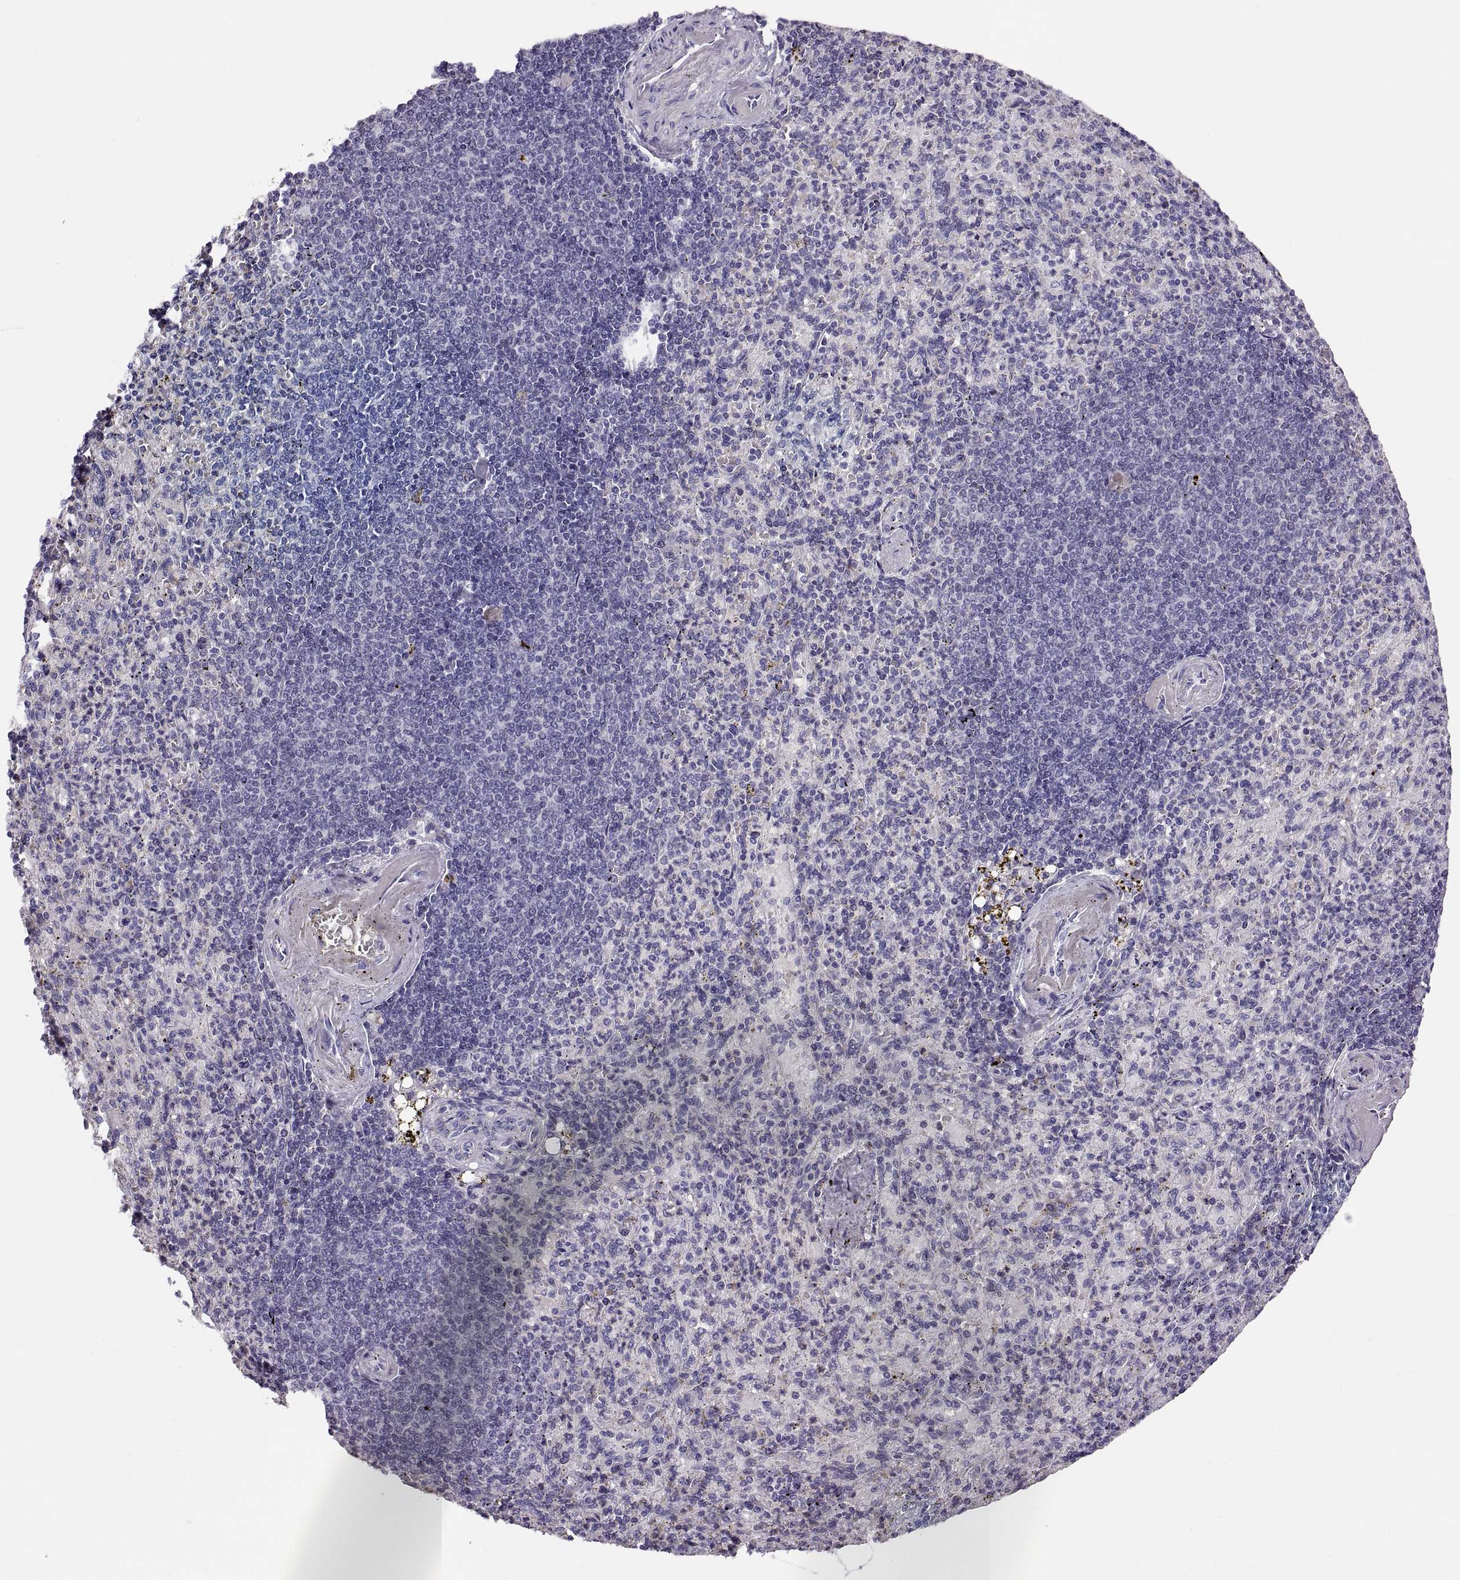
{"staining": {"intensity": "negative", "quantity": "none", "location": "none"}, "tissue": "spleen", "cell_type": "Cells in red pulp", "image_type": "normal", "snomed": [{"axis": "morphology", "description": "Normal tissue, NOS"}, {"axis": "topography", "description": "Spleen"}], "caption": "Immunohistochemistry photomicrograph of benign spleen: human spleen stained with DAB reveals no significant protein staining in cells in red pulp.", "gene": "VSX2", "patient": {"sex": "female", "age": 74}}